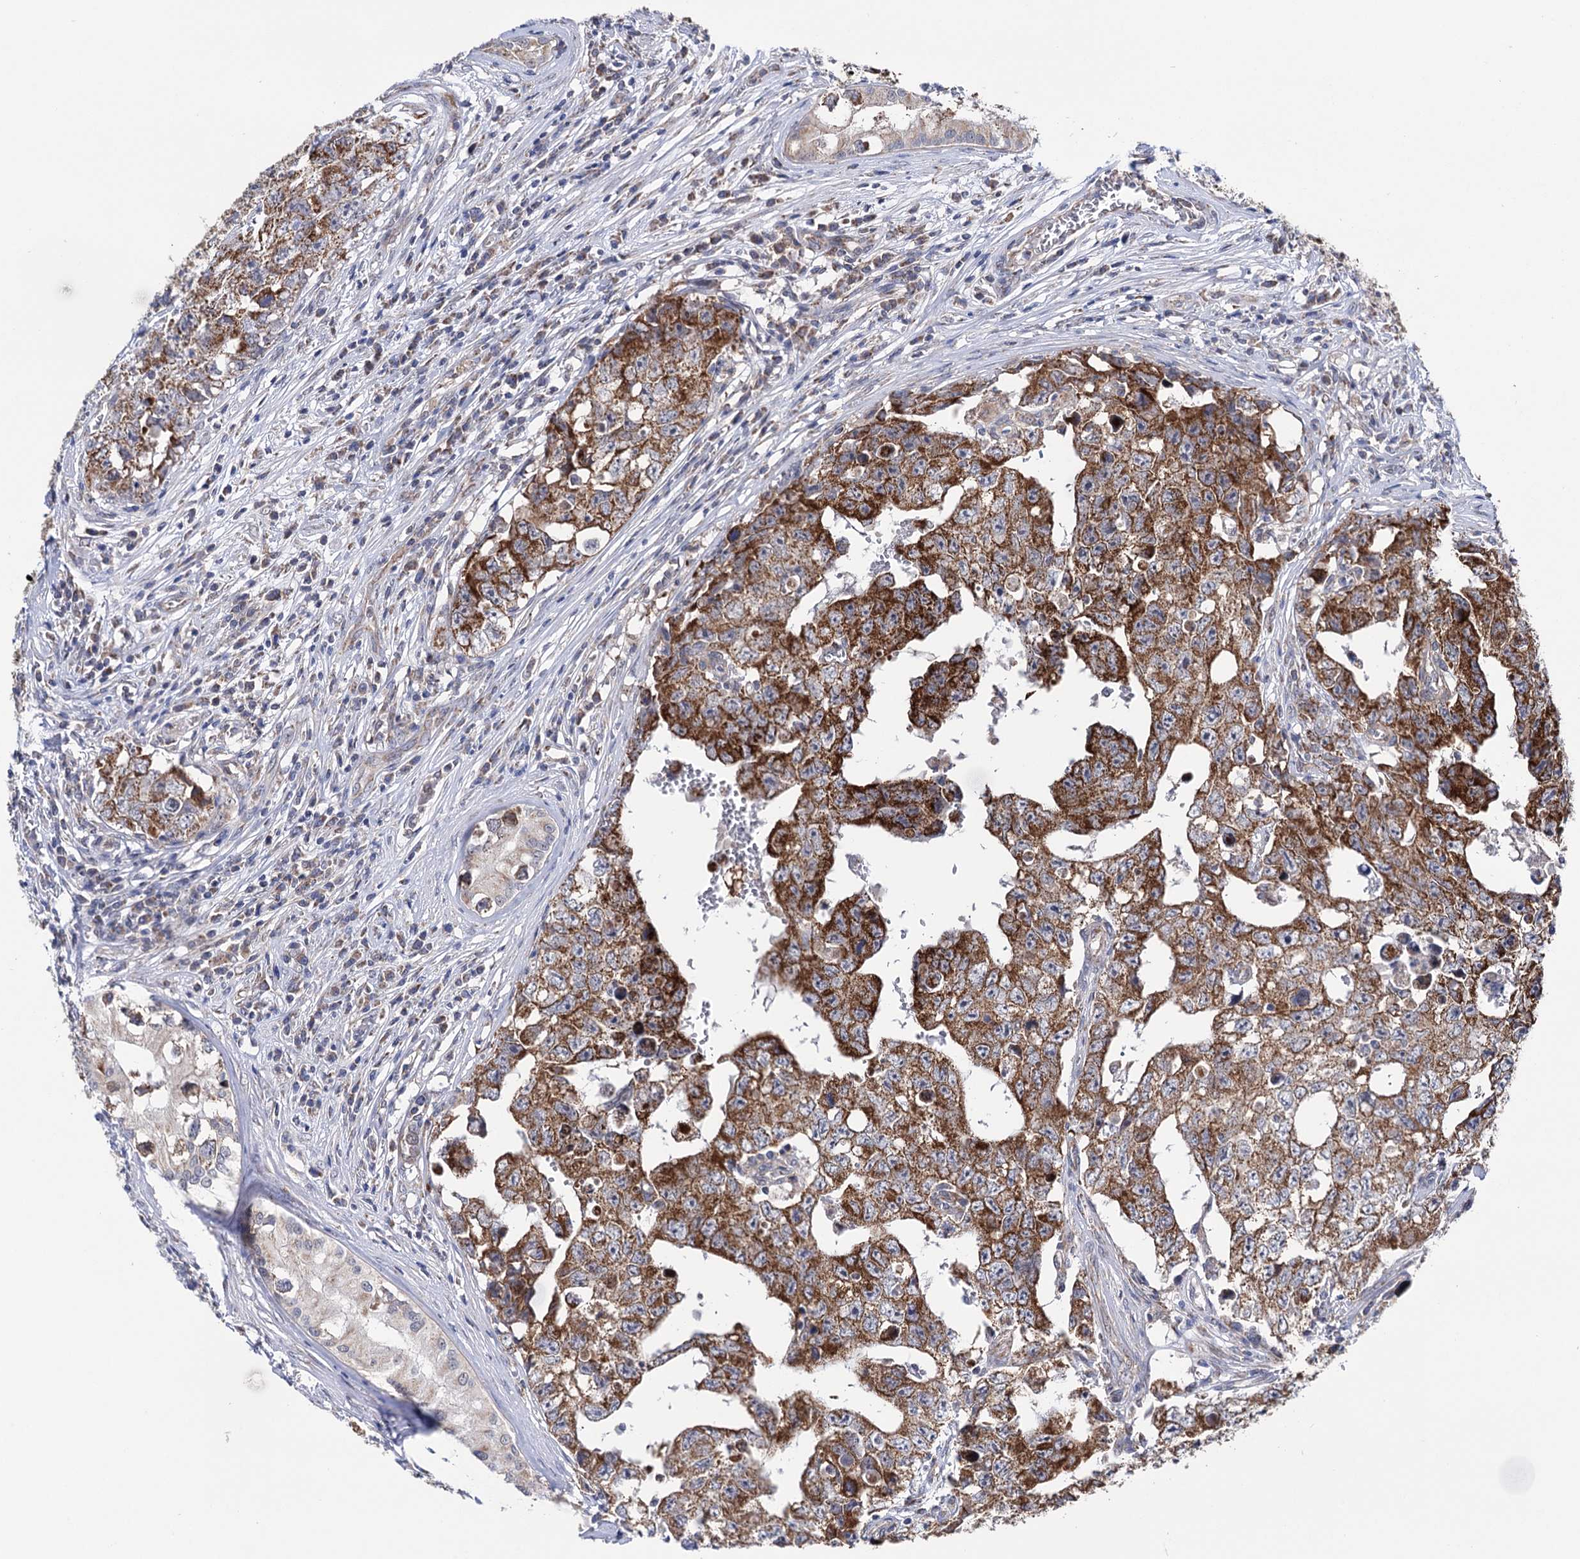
{"staining": {"intensity": "strong", "quantity": ">75%", "location": "cytoplasmic/membranous"}, "tissue": "testis cancer", "cell_type": "Tumor cells", "image_type": "cancer", "snomed": [{"axis": "morphology", "description": "Carcinoma, Embryonal, NOS"}, {"axis": "topography", "description": "Testis"}], "caption": "IHC (DAB) staining of human testis cancer (embryonal carcinoma) reveals strong cytoplasmic/membranous protein staining in approximately >75% of tumor cells.", "gene": "SUCLA2", "patient": {"sex": "male", "age": 17}}